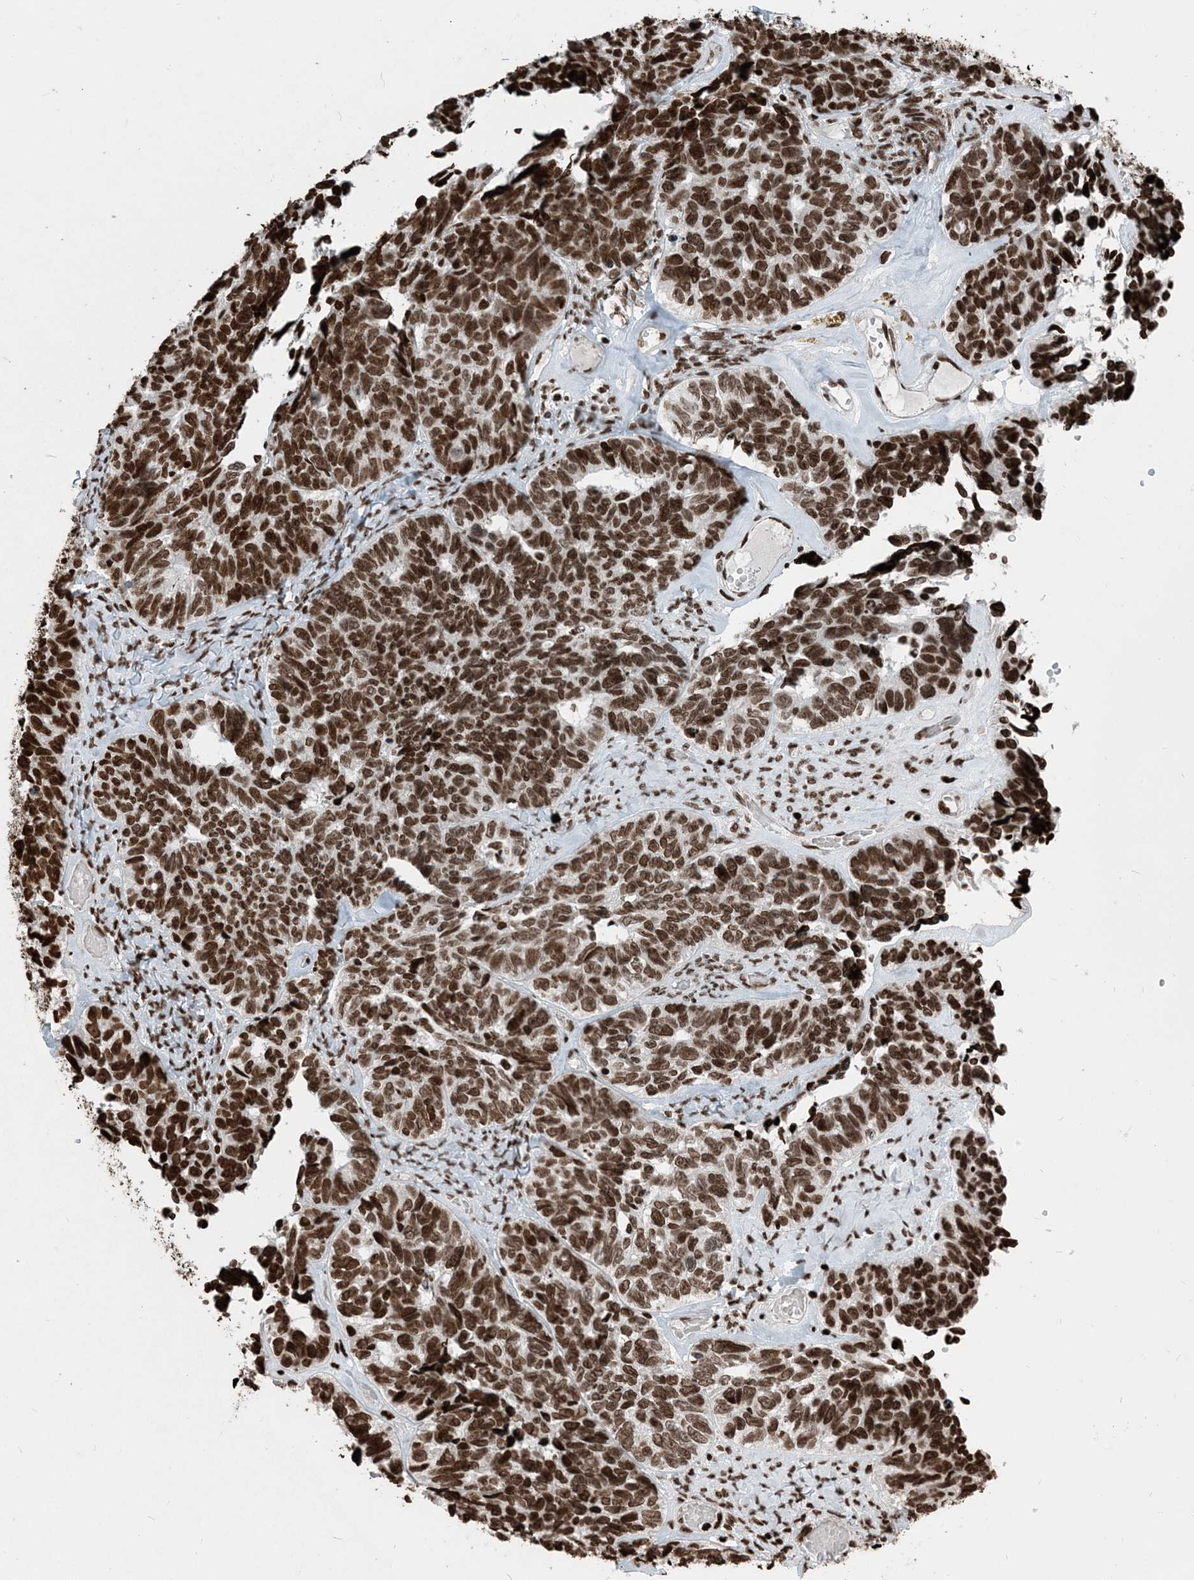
{"staining": {"intensity": "strong", "quantity": ">75%", "location": "nuclear"}, "tissue": "ovarian cancer", "cell_type": "Tumor cells", "image_type": "cancer", "snomed": [{"axis": "morphology", "description": "Cystadenocarcinoma, serous, NOS"}, {"axis": "topography", "description": "Ovary"}], "caption": "Protein staining demonstrates strong nuclear expression in approximately >75% of tumor cells in ovarian serous cystadenocarcinoma. (DAB (3,3'-diaminobenzidine) IHC with brightfield microscopy, high magnification).", "gene": "H3-3B", "patient": {"sex": "female", "age": 79}}